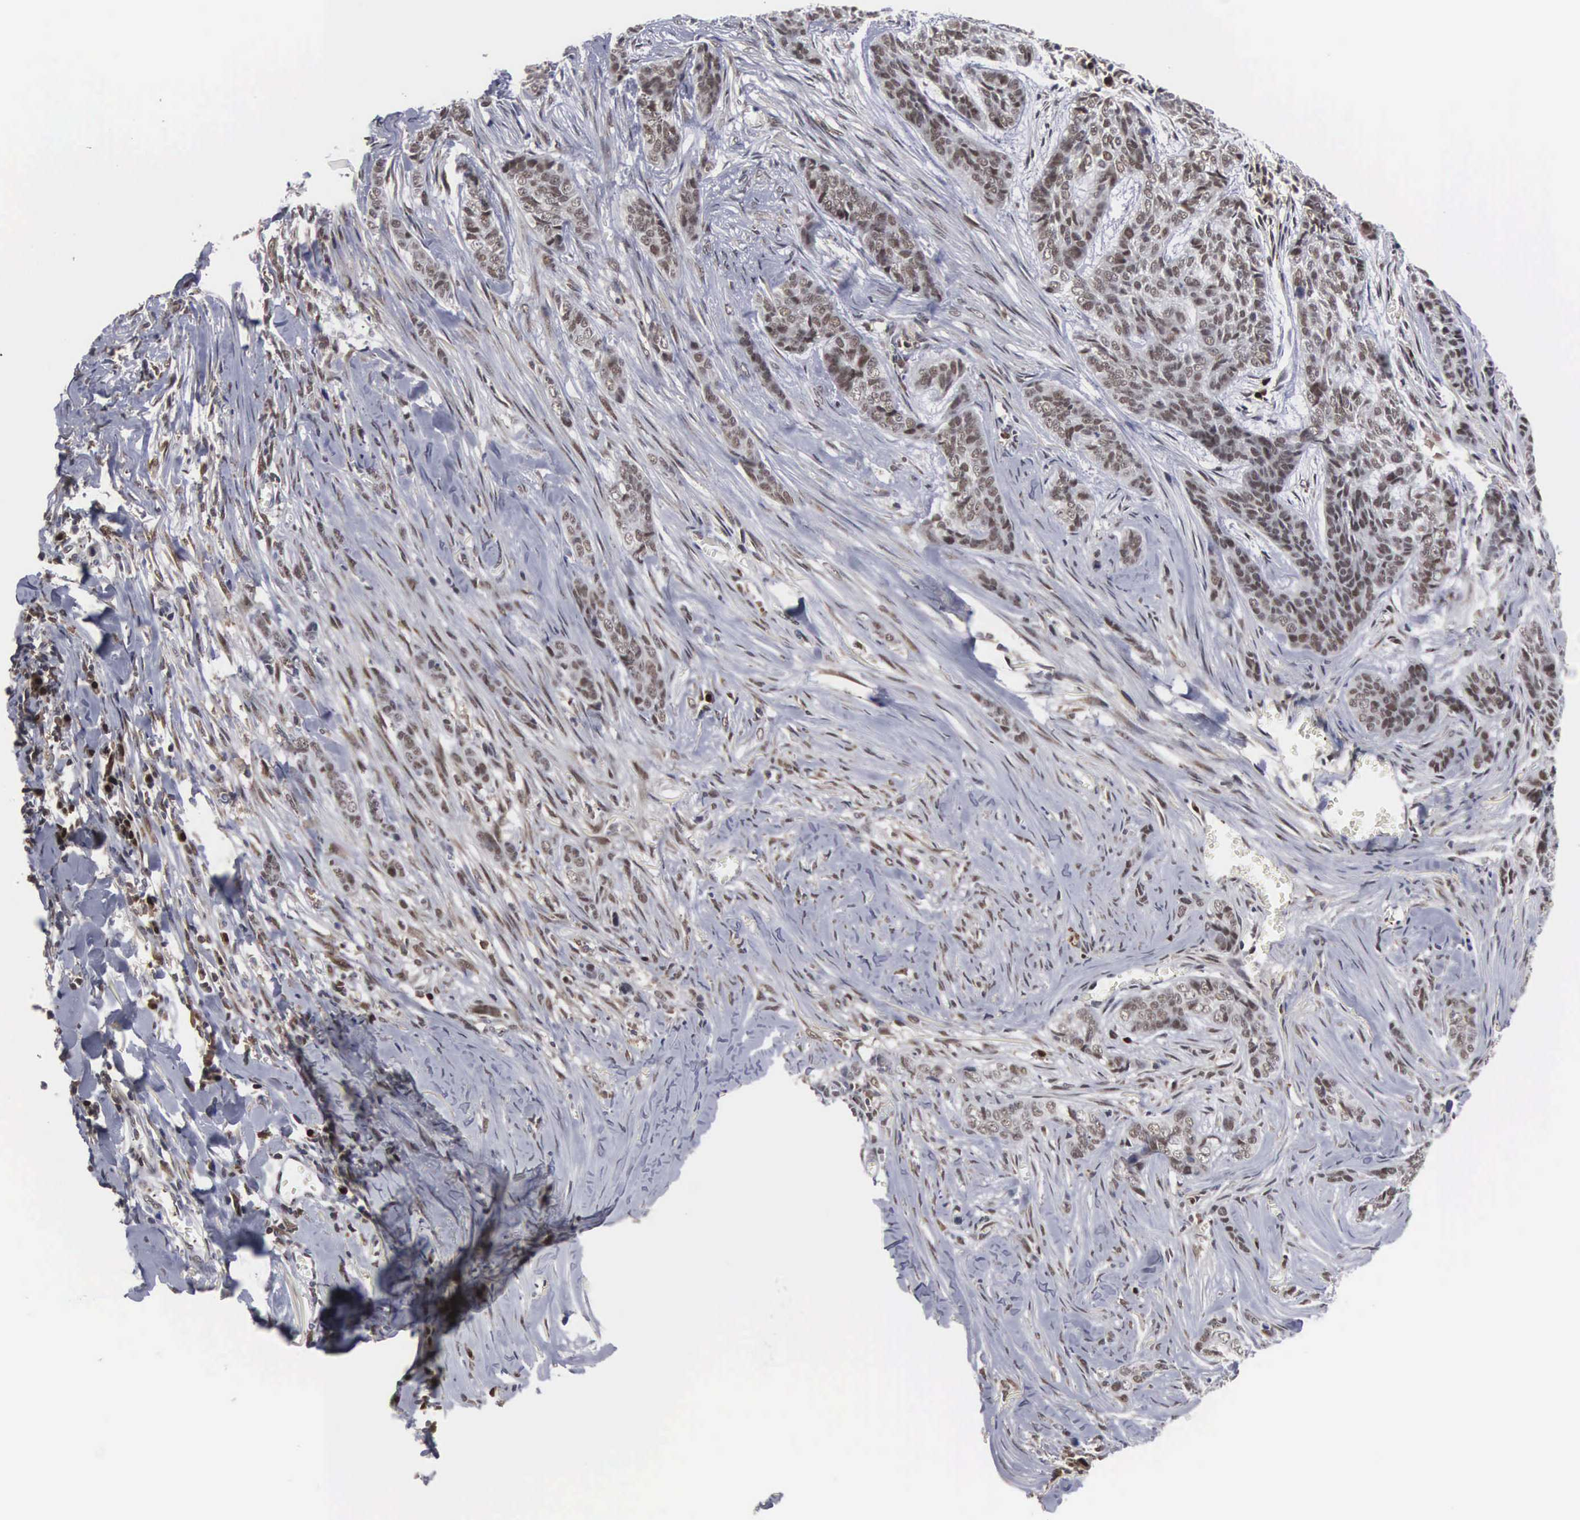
{"staining": {"intensity": "weak", "quantity": ">75%", "location": "nuclear"}, "tissue": "skin cancer", "cell_type": "Tumor cells", "image_type": "cancer", "snomed": [{"axis": "morphology", "description": "Normal tissue, NOS"}, {"axis": "morphology", "description": "Basal cell carcinoma"}, {"axis": "topography", "description": "Skin"}], "caption": "Immunohistochemical staining of skin basal cell carcinoma reveals low levels of weak nuclear protein positivity in approximately >75% of tumor cells. The staining was performed using DAB (3,3'-diaminobenzidine), with brown indicating positive protein expression. Nuclei are stained blue with hematoxylin.", "gene": "TRMT5", "patient": {"sex": "female", "age": 65}}